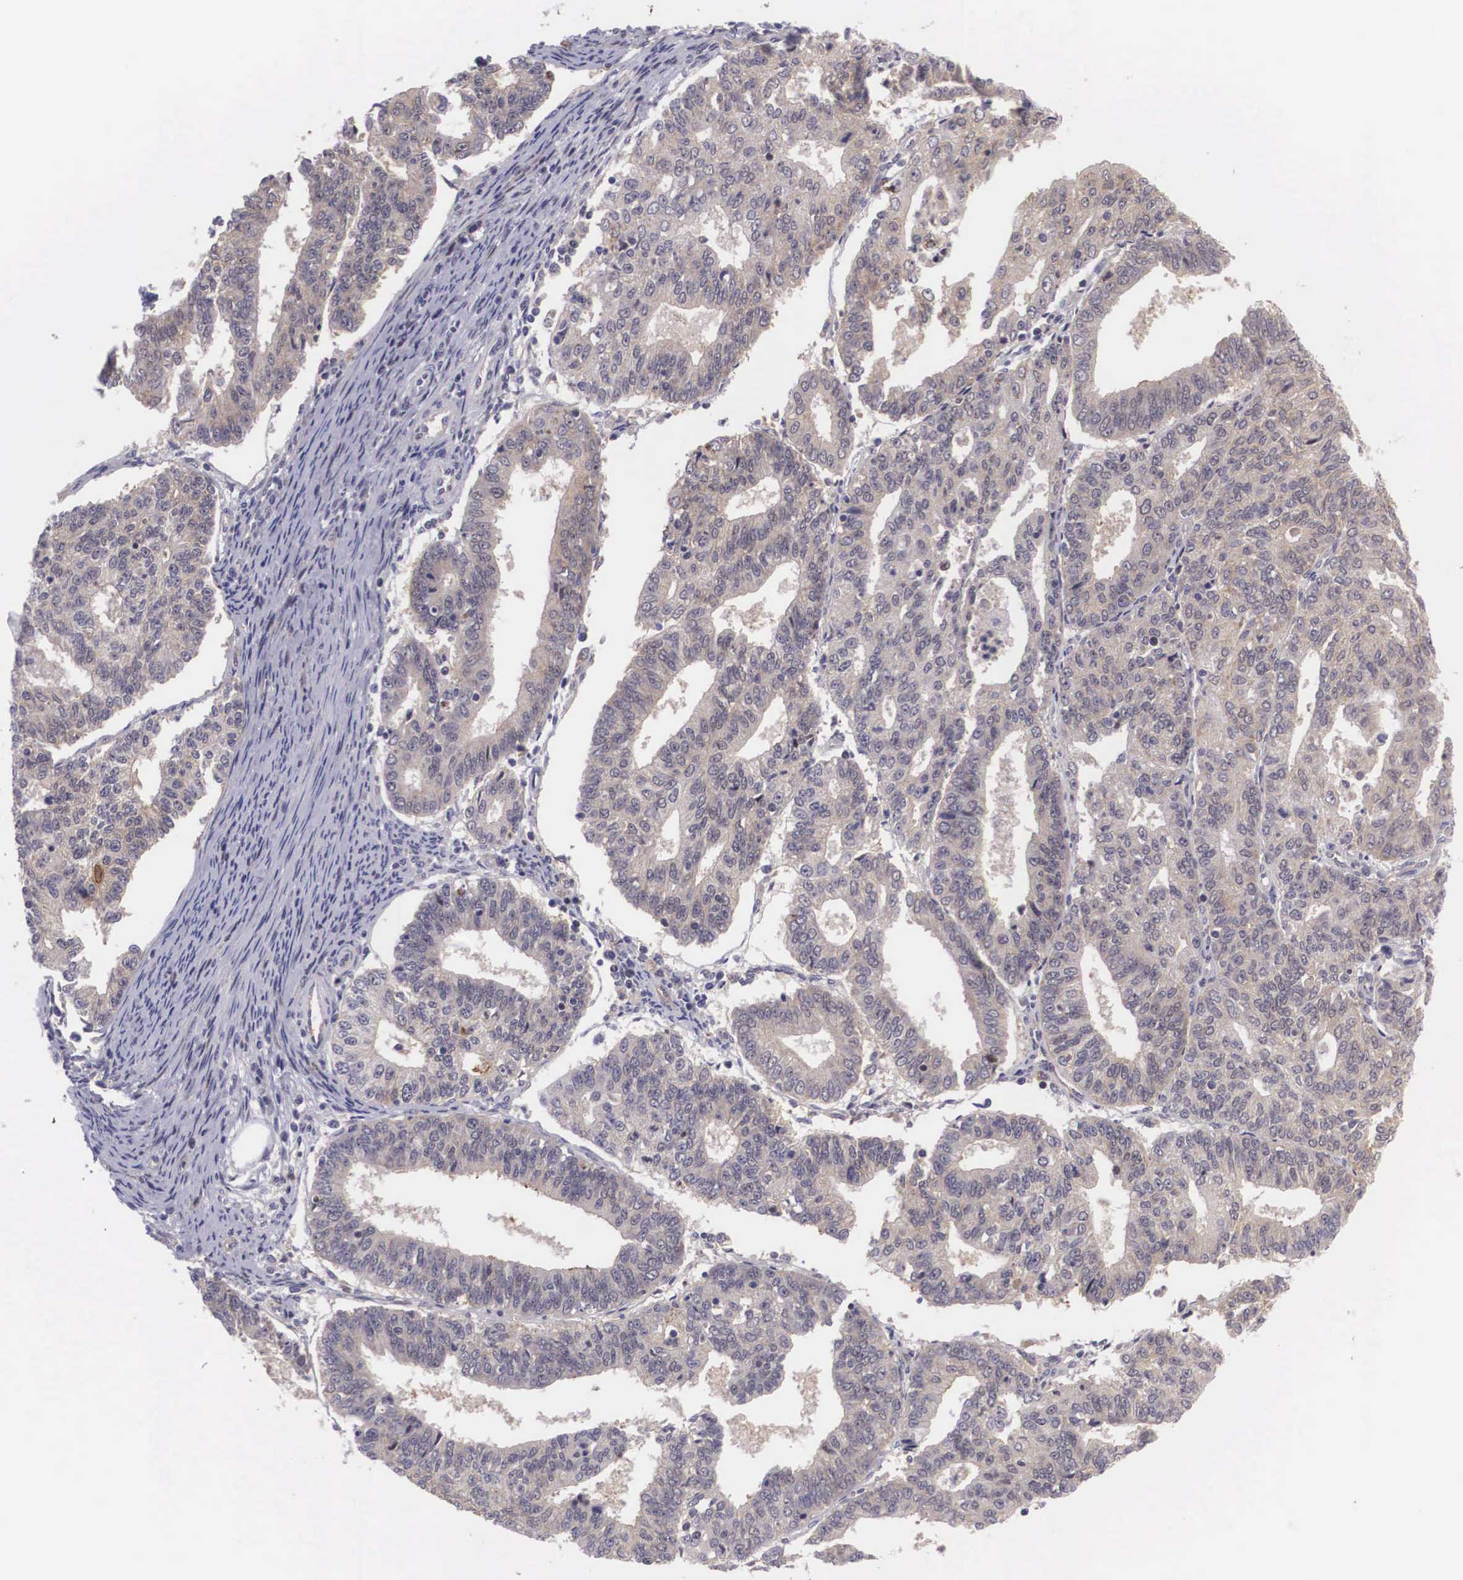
{"staining": {"intensity": "weak", "quantity": ">75%", "location": "cytoplasmic/membranous"}, "tissue": "endometrial cancer", "cell_type": "Tumor cells", "image_type": "cancer", "snomed": [{"axis": "morphology", "description": "Adenocarcinoma, NOS"}, {"axis": "topography", "description": "Endometrium"}], "caption": "The immunohistochemical stain highlights weak cytoplasmic/membranous expression in tumor cells of adenocarcinoma (endometrial) tissue.", "gene": "EMID1", "patient": {"sex": "female", "age": 56}}